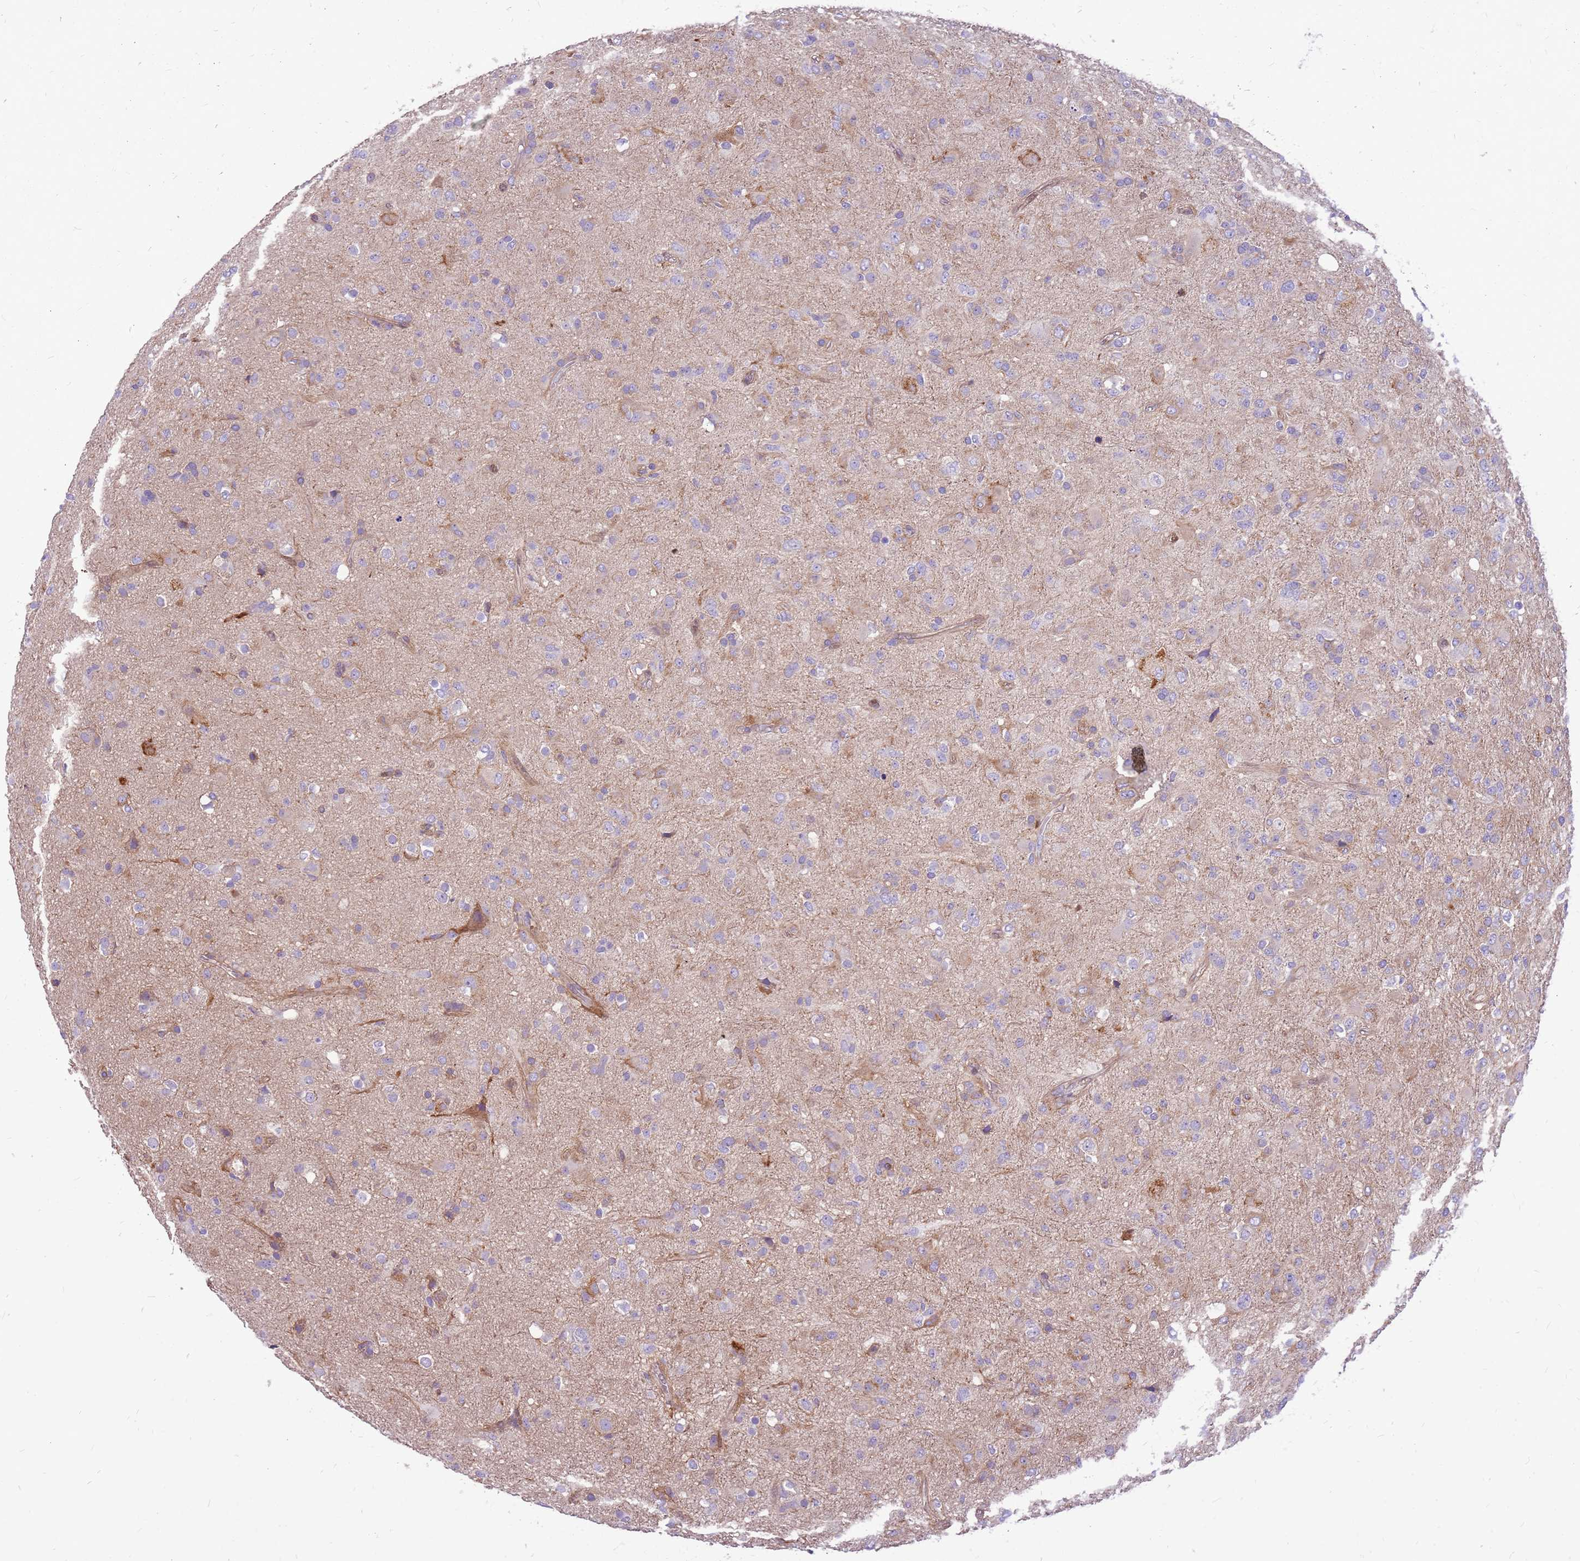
{"staining": {"intensity": "negative", "quantity": "none", "location": "none"}, "tissue": "glioma", "cell_type": "Tumor cells", "image_type": "cancer", "snomed": [{"axis": "morphology", "description": "Glioma, malignant, Low grade"}, {"axis": "topography", "description": "Brain"}], "caption": "IHC image of human glioma stained for a protein (brown), which shows no expression in tumor cells.", "gene": "WDR90", "patient": {"sex": "male", "age": 65}}